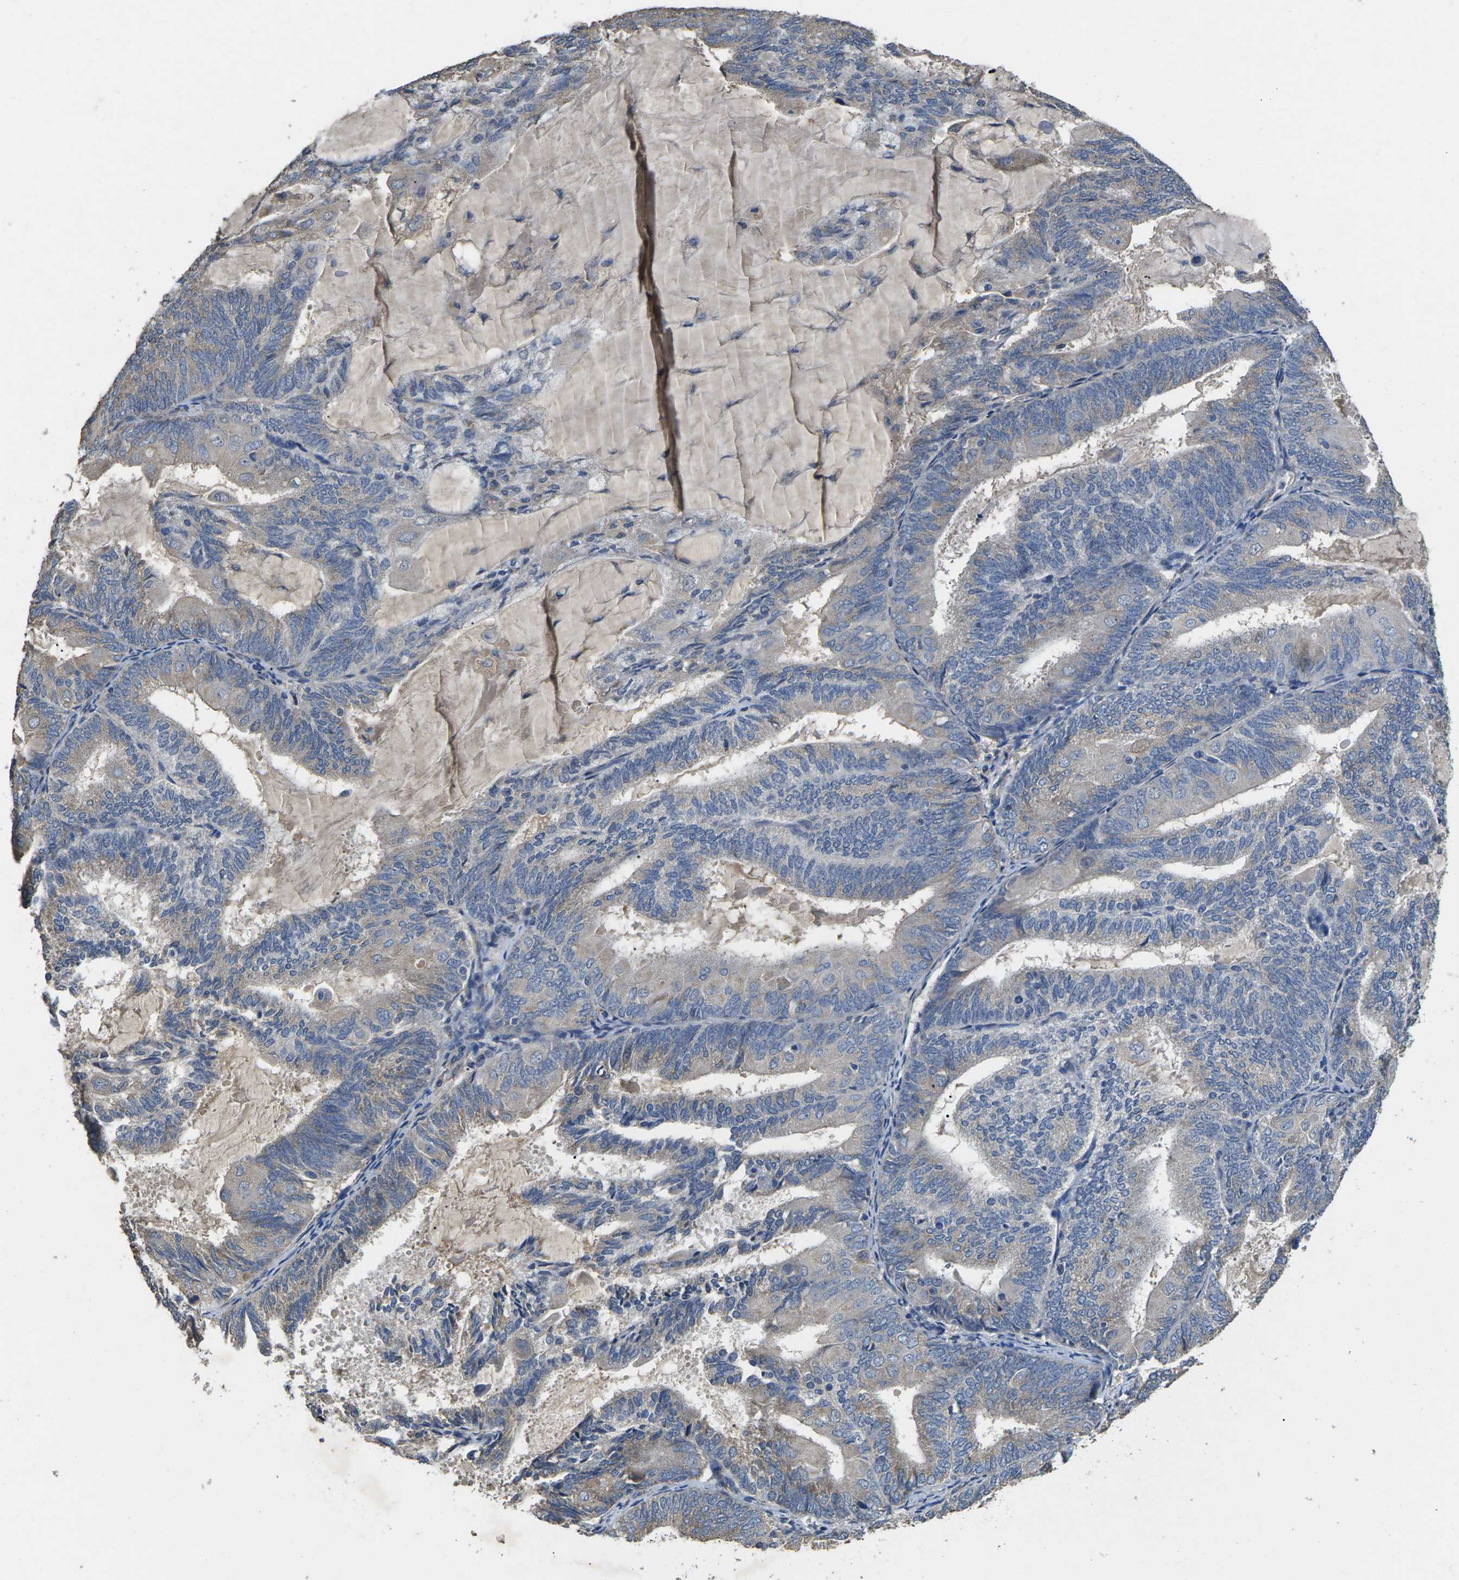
{"staining": {"intensity": "negative", "quantity": "none", "location": "none"}, "tissue": "endometrial cancer", "cell_type": "Tumor cells", "image_type": "cancer", "snomed": [{"axis": "morphology", "description": "Adenocarcinoma, NOS"}, {"axis": "topography", "description": "Endometrium"}], "caption": "This photomicrograph is of adenocarcinoma (endometrial) stained with immunohistochemistry (IHC) to label a protein in brown with the nuclei are counter-stained blue. There is no expression in tumor cells.", "gene": "B4GAT1", "patient": {"sex": "female", "age": 81}}